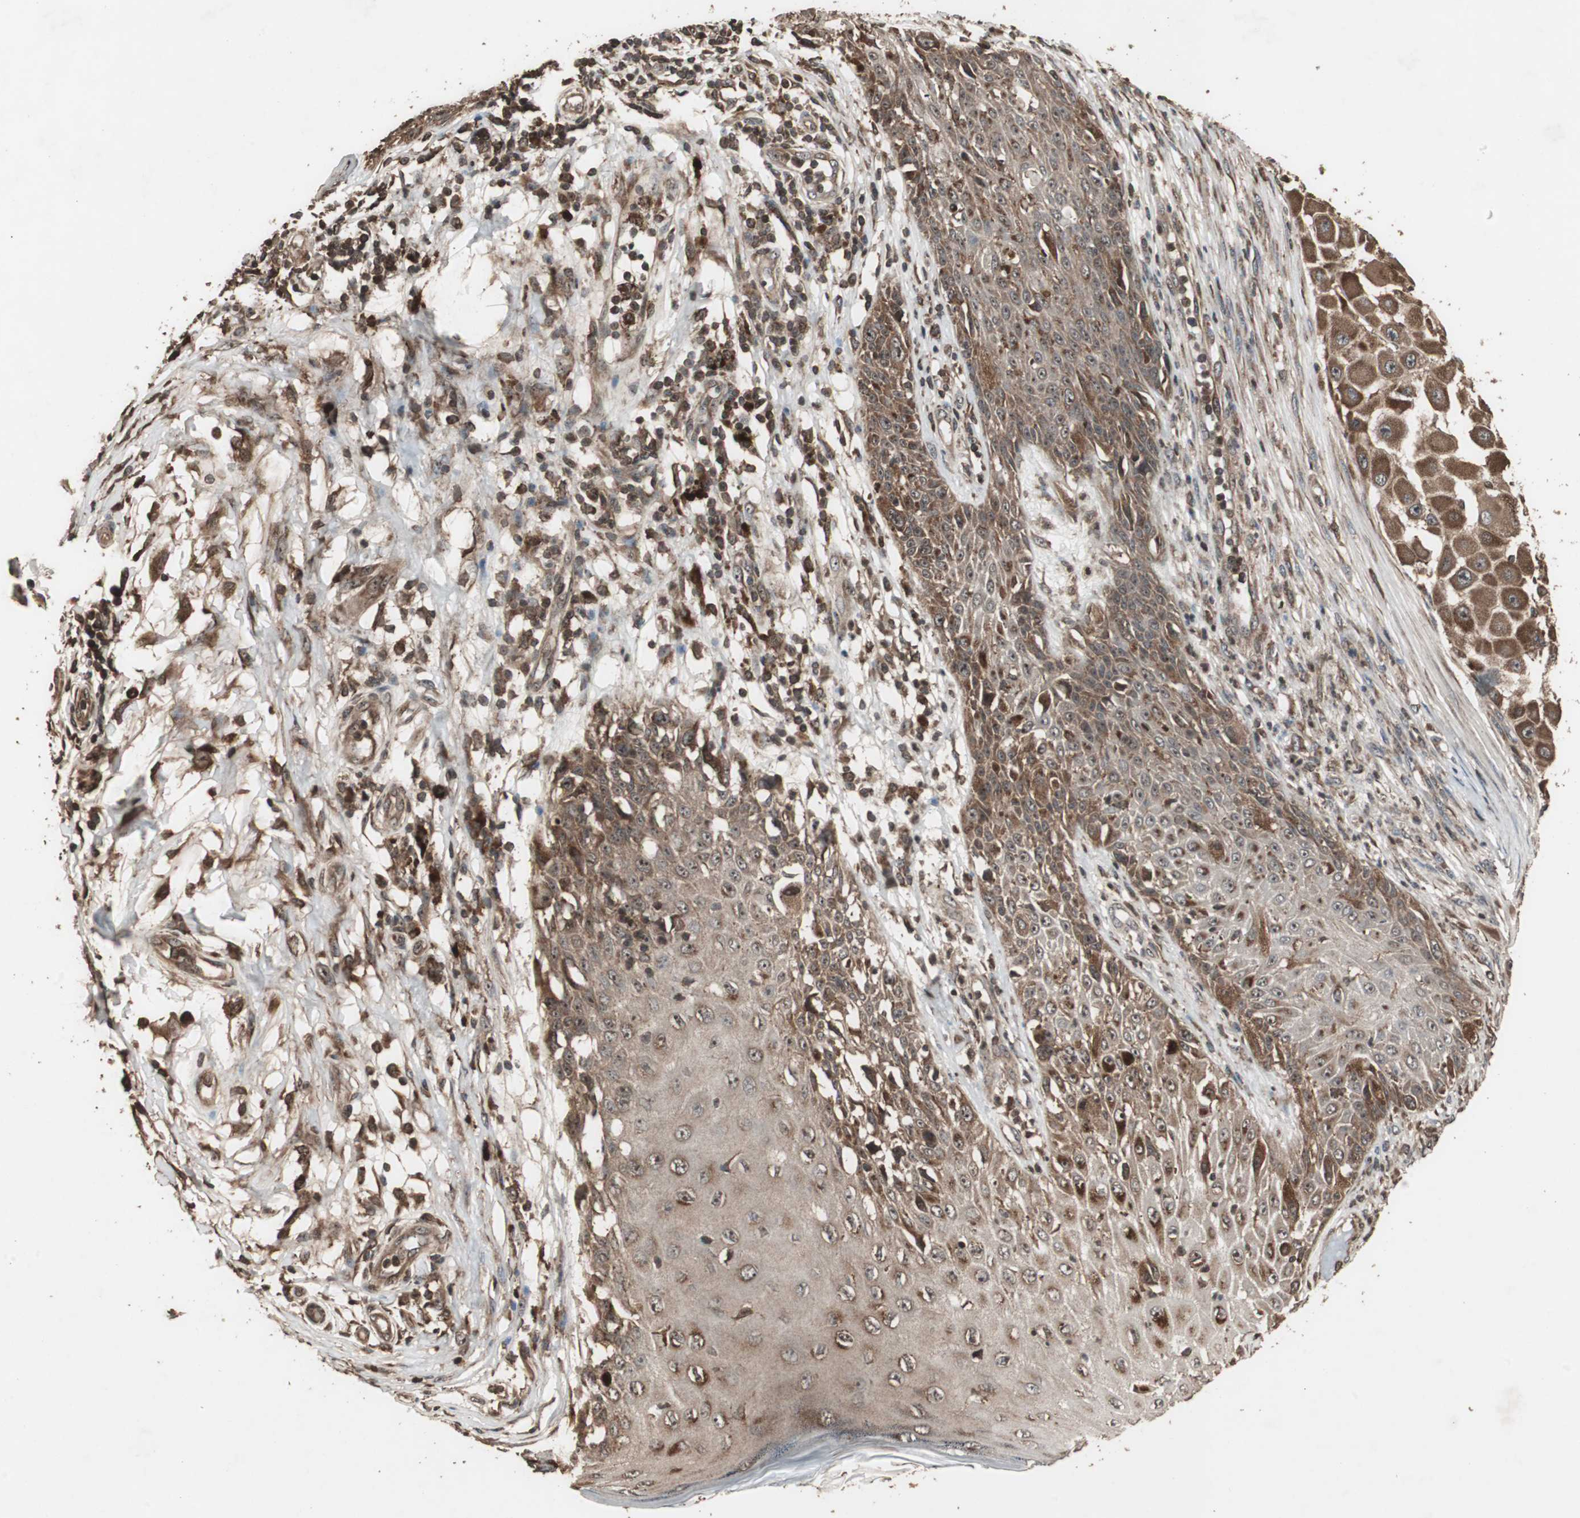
{"staining": {"intensity": "strong", "quantity": ">75%", "location": "cytoplasmic/membranous"}, "tissue": "melanoma", "cell_type": "Tumor cells", "image_type": "cancer", "snomed": [{"axis": "morphology", "description": "Malignant melanoma, NOS"}, {"axis": "topography", "description": "Skin"}], "caption": "Protein expression analysis of human malignant melanoma reveals strong cytoplasmic/membranous staining in about >75% of tumor cells.", "gene": "LAMTOR5", "patient": {"sex": "female", "age": 81}}